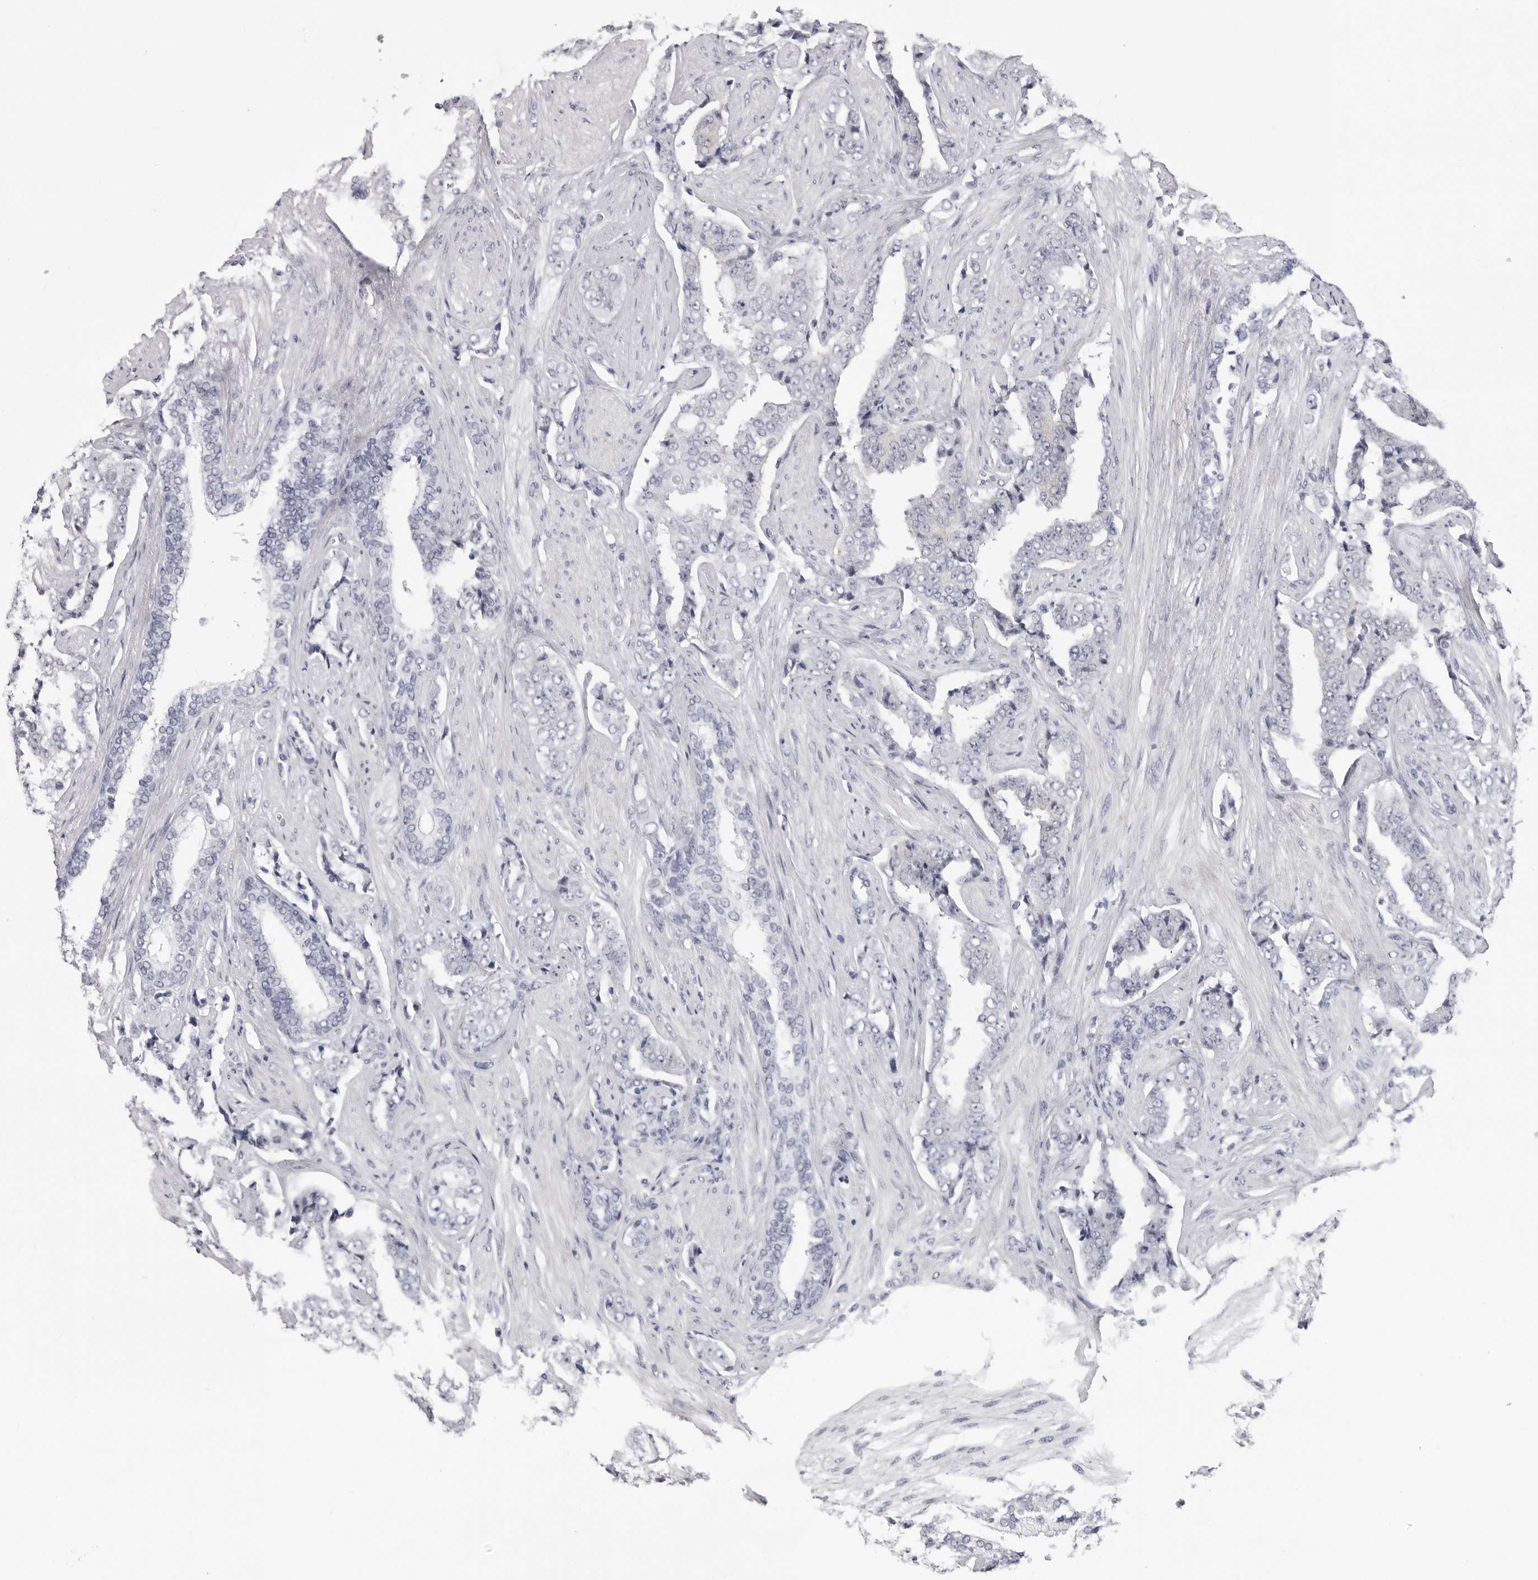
{"staining": {"intensity": "negative", "quantity": "none", "location": "none"}, "tissue": "prostate cancer", "cell_type": "Tumor cells", "image_type": "cancer", "snomed": [{"axis": "morphology", "description": "Adenocarcinoma, High grade"}, {"axis": "topography", "description": "Prostate"}], "caption": "An IHC photomicrograph of adenocarcinoma (high-grade) (prostate) is shown. There is no staining in tumor cells of adenocarcinoma (high-grade) (prostate).", "gene": "DNALI1", "patient": {"sex": "male", "age": 71}}